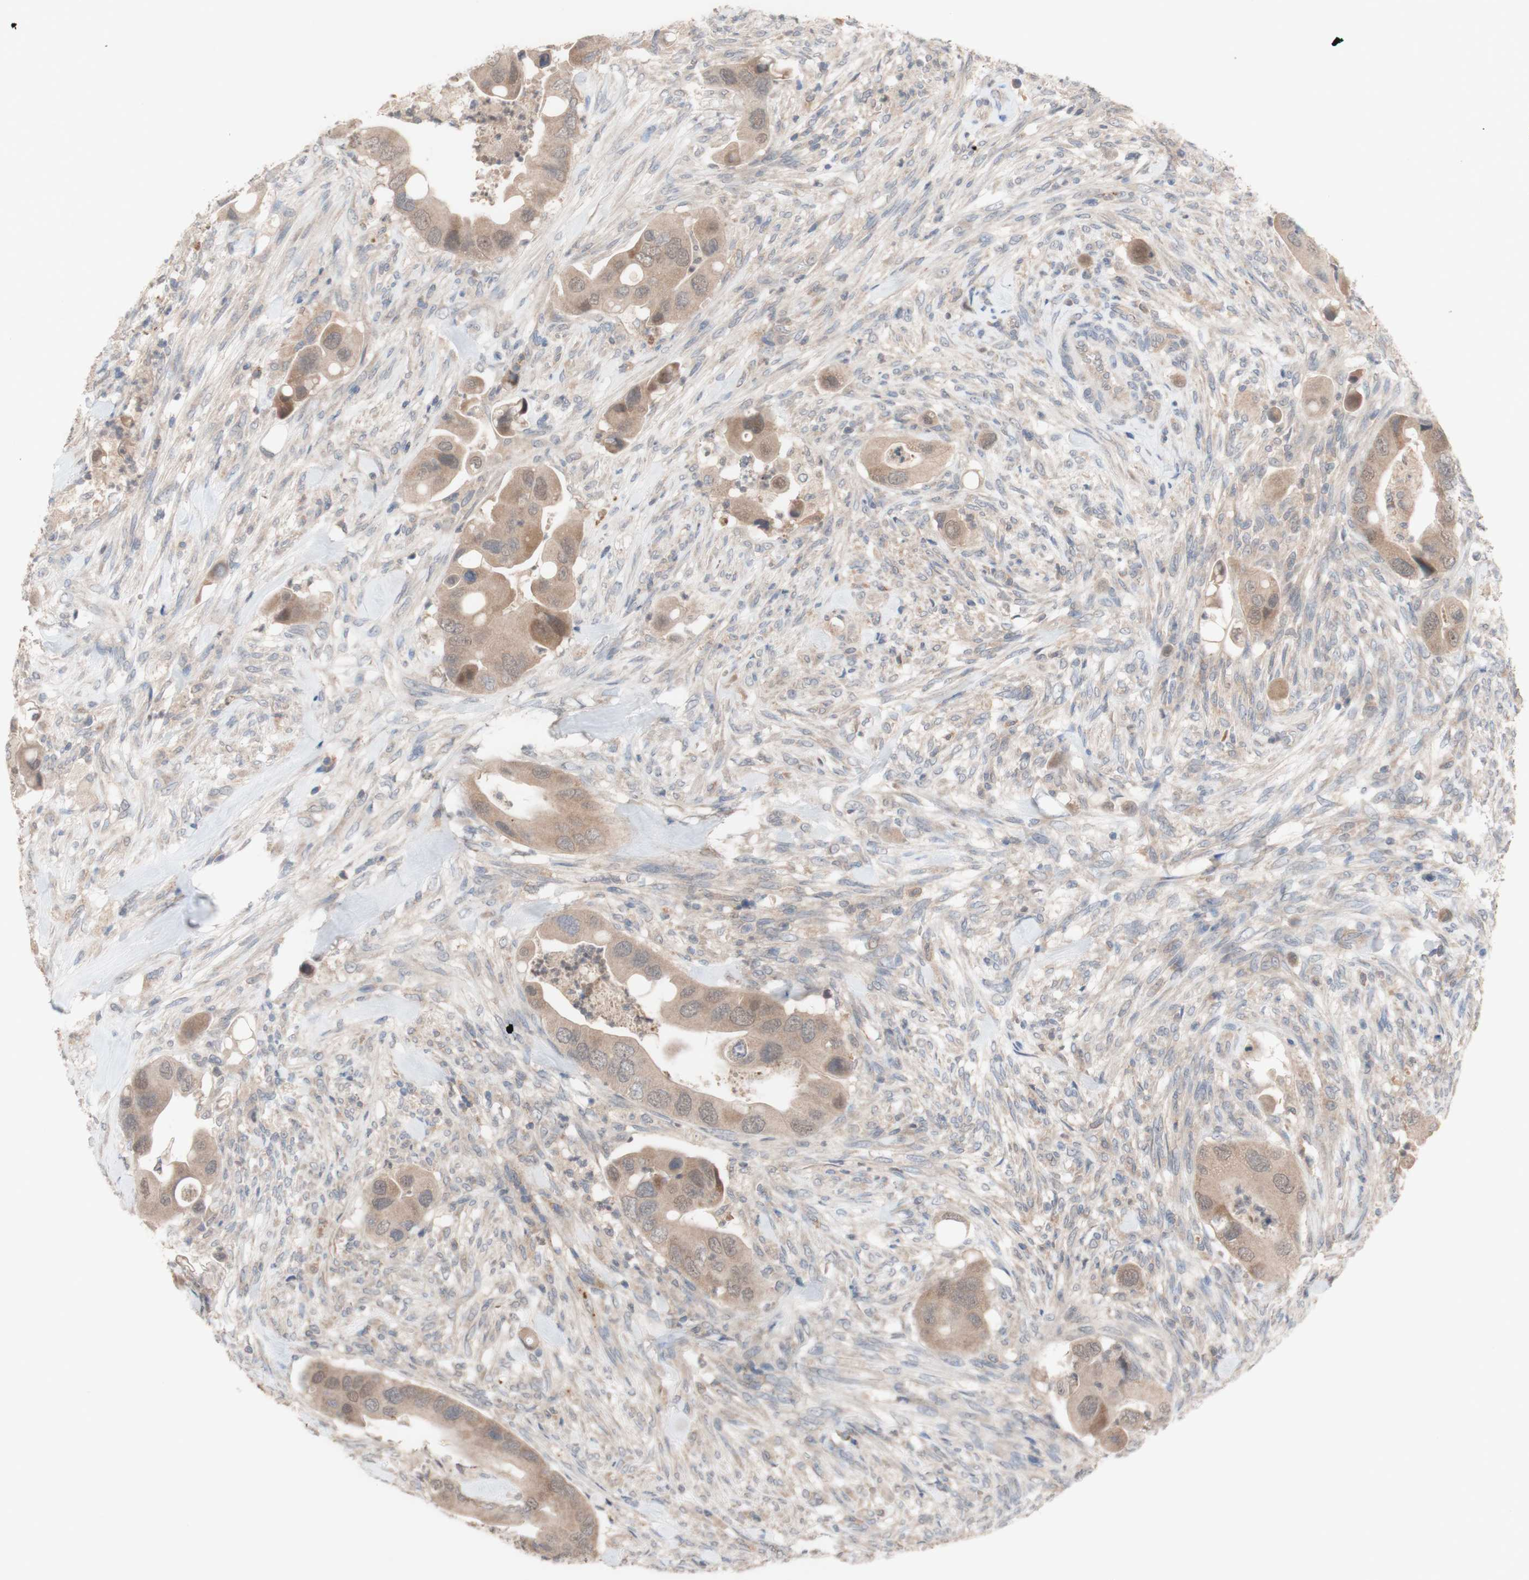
{"staining": {"intensity": "moderate", "quantity": ">75%", "location": "cytoplasmic/membranous,nuclear"}, "tissue": "colorectal cancer", "cell_type": "Tumor cells", "image_type": "cancer", "snomed": [{"axis": "morphology", "description": "Adenocarcinoma, NOS"}, {"axis": "topography", "description": "Rectum"}], "caption": "Immunohistochemical staining of human colorectal cancer exhibits medium levels of moderate cytoplasmic/membranous and nuclear protein staining in about >75% of tumor cells. (brown staining indicates protein expression, while blue staining denotes nuclei).", "gene": "PEX2", "patient": {"sex": "female", "age": 57}}